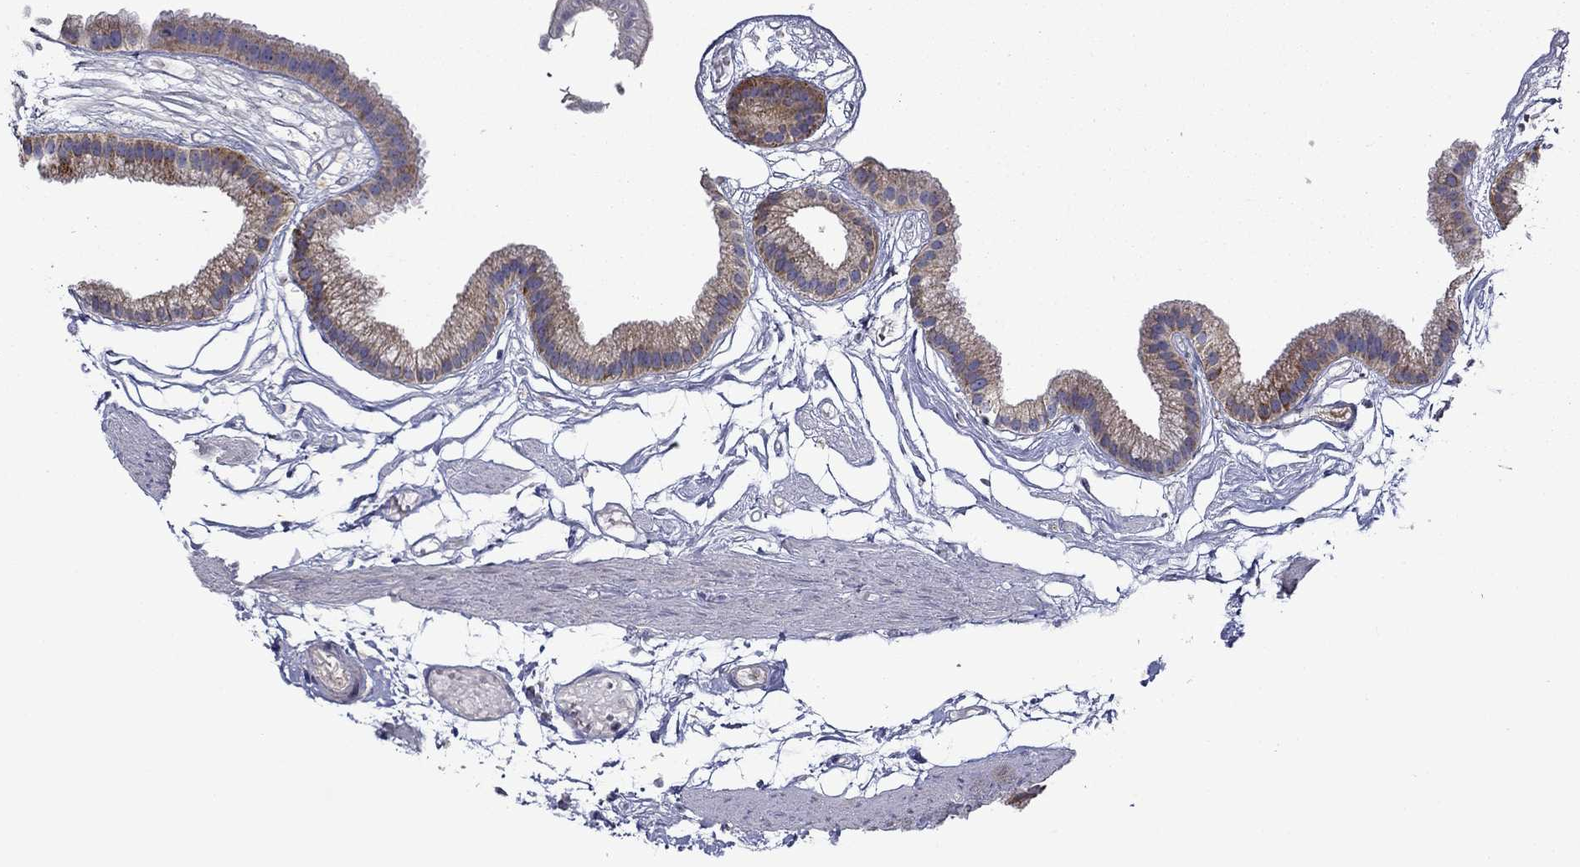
{"staining": {"intensity": "moderate", "quantity": "<25%", "location": "cytoplasmic/membranous"}, "tissue": "gallbladder", "cell_type": "Glandular cells", "image_type": "normal", "snomed": [{"axis": "morphology", "description": "Normal tissue, NOS"}, {"axis": "topography", "description": "Gallbladder"}], "caption": "Glandular cells show moderate cytoplasmic/membranous staining in approximately <25% of cells in unremarkable gallbladder.", "gene": "SPATA7", "patient": {"sex": "female", "age": 45}}